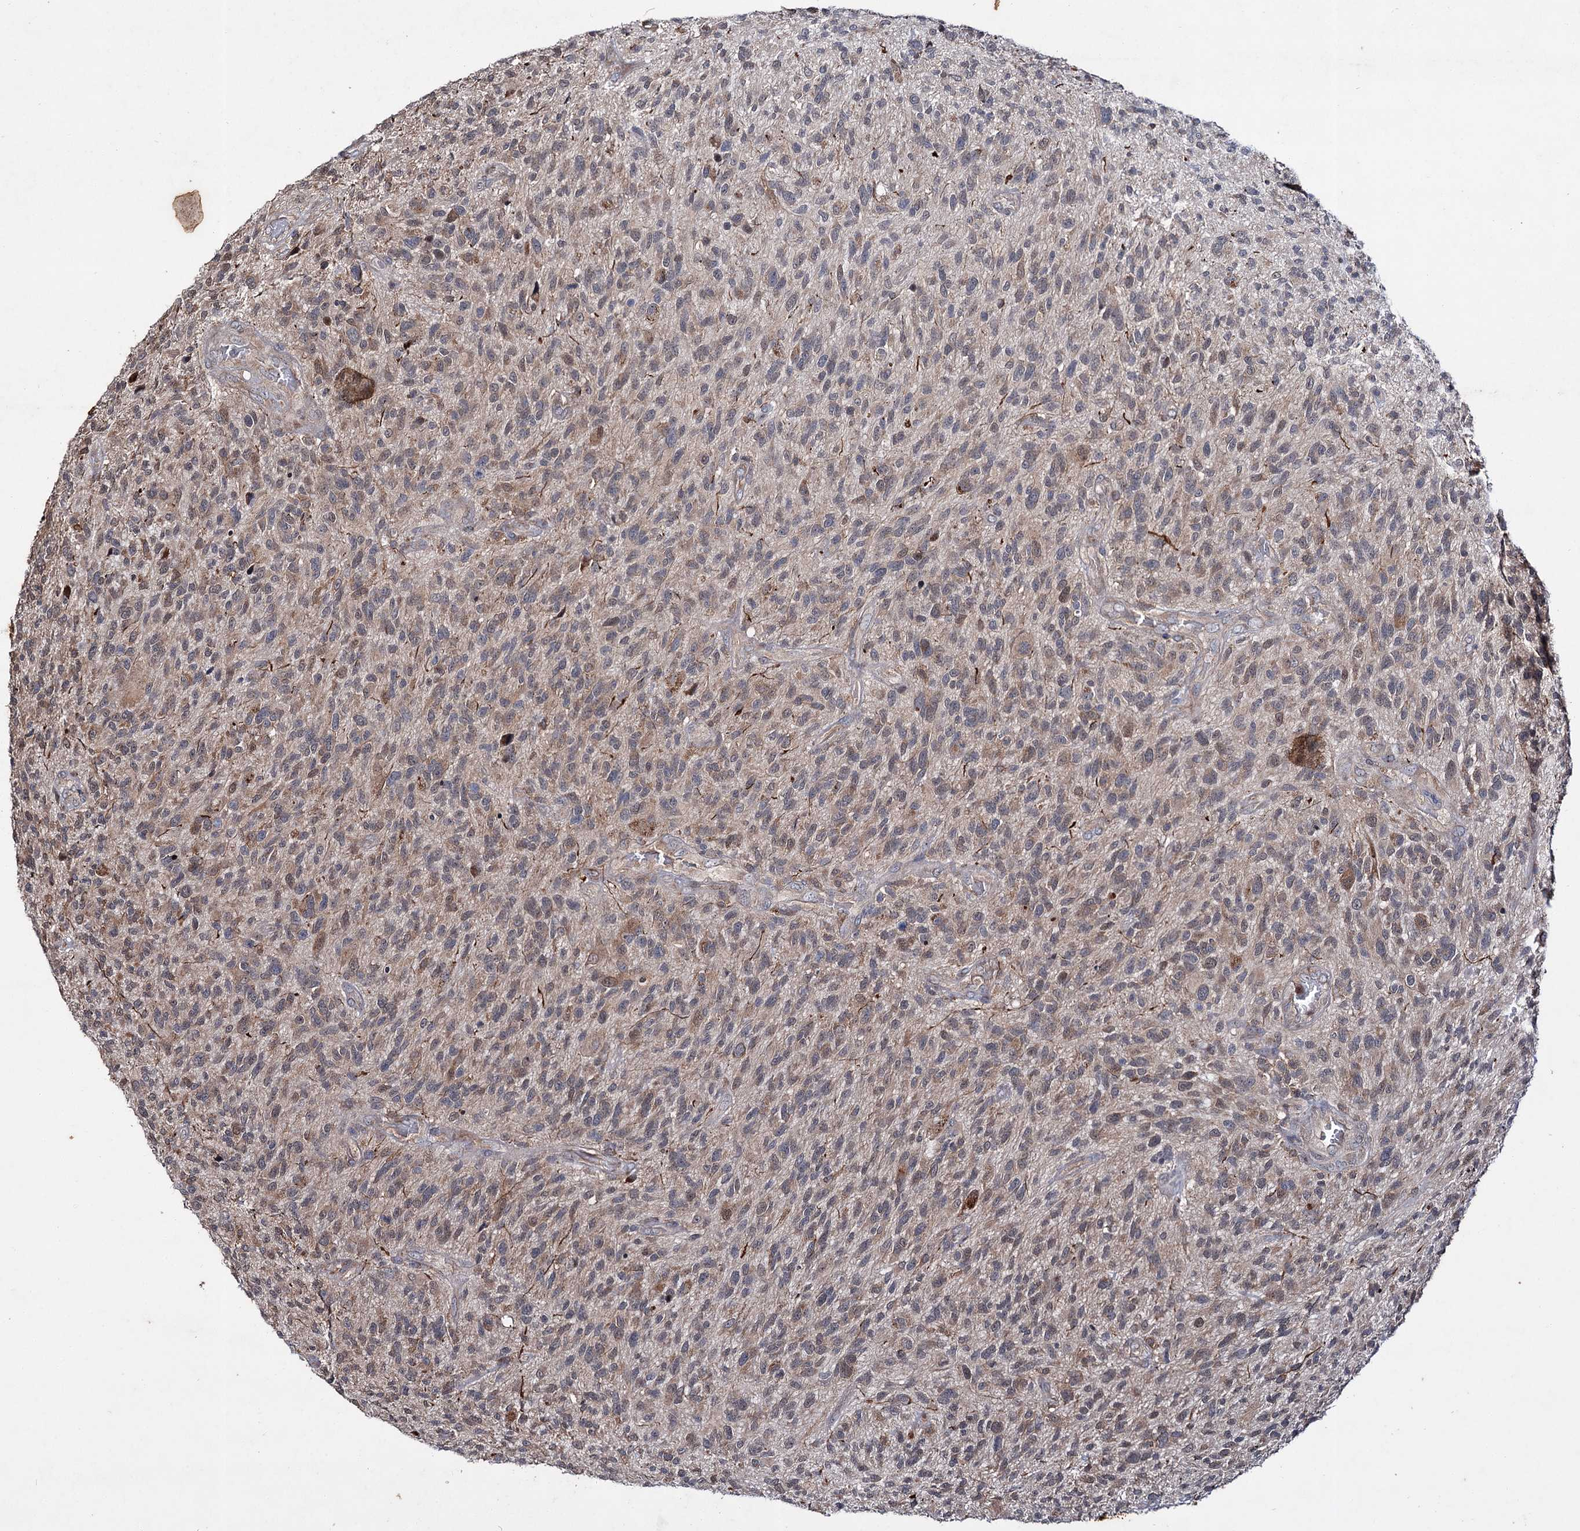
{"staining": {"intensity": "weak", "quantity": "25%-75%", "location": "cytoplasmic/membranous"}, "tissue": "glioma", "cell_type": "Tumor cells", "image_type": "cancer", "snomed": [{"axis": "morphology", "description": "Glioma, malignant, High grade"}, {"axis": "topography", "description": "Brain"}], "caption": "There is low levels of weak cytoplasmic/membranous expression in tumor cells of glioma, as demonstrated by immunohistochemical staining (brown color).", "gene": "PTPN3", "patient": {"sex": "male", "age": 47}}